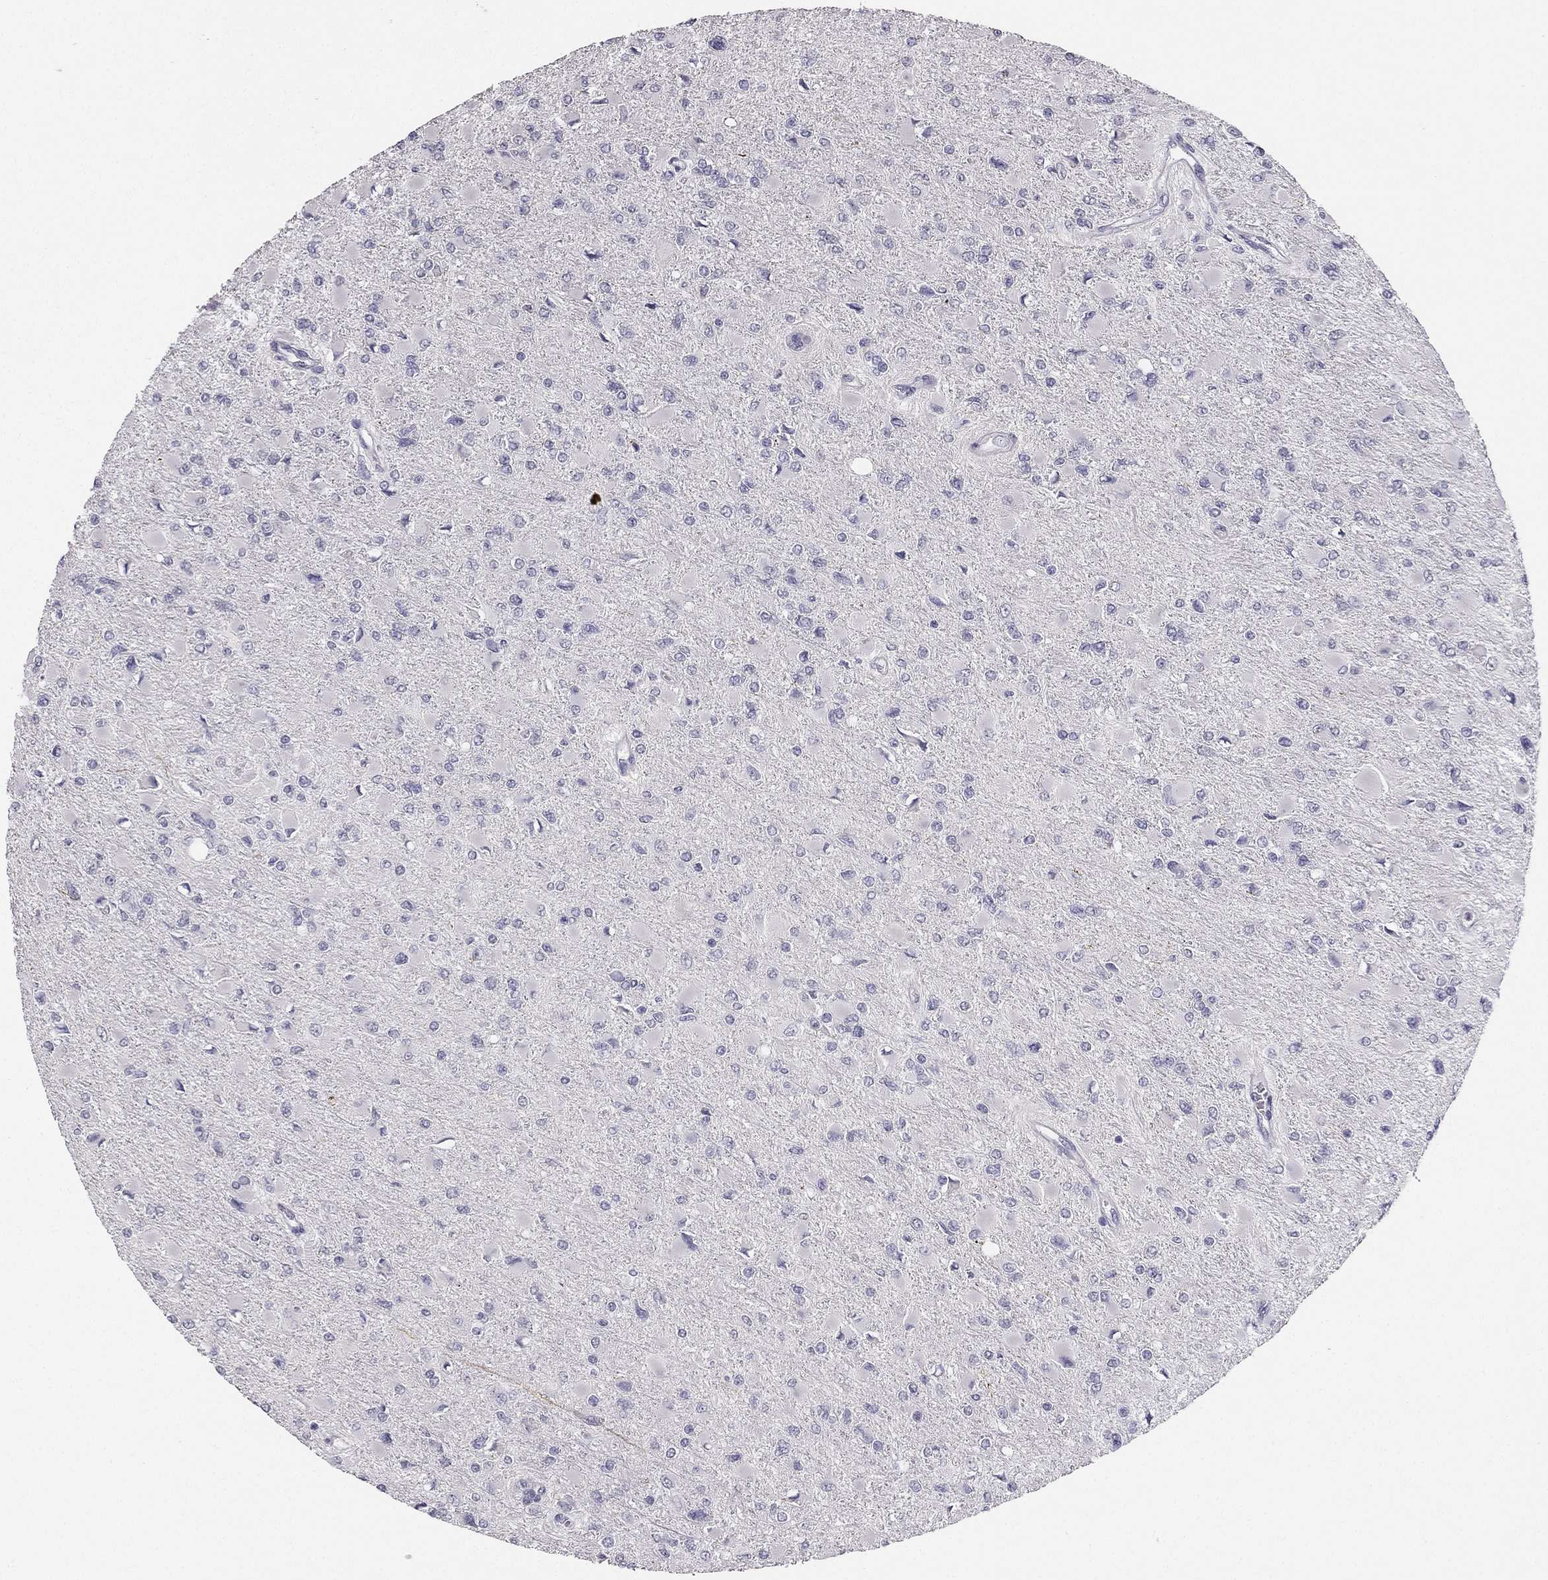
{"staining": {"intensity": "negative", "quantity": "none", "location": "none"}, "tissue": "glioma", "cell_type": "Tumor cells", "image_type": "cancer", "snomed": [{"axis": "morphology", "description": "Glioma, malignant, High grade"}, {"axis": "topography", "description": "Cerebral cortex"}], "caption": "Tumor cells are negative for brown protein staining in glioma.", "gene": "CALB2", "patient": {"sex": "female", "age": 36}}